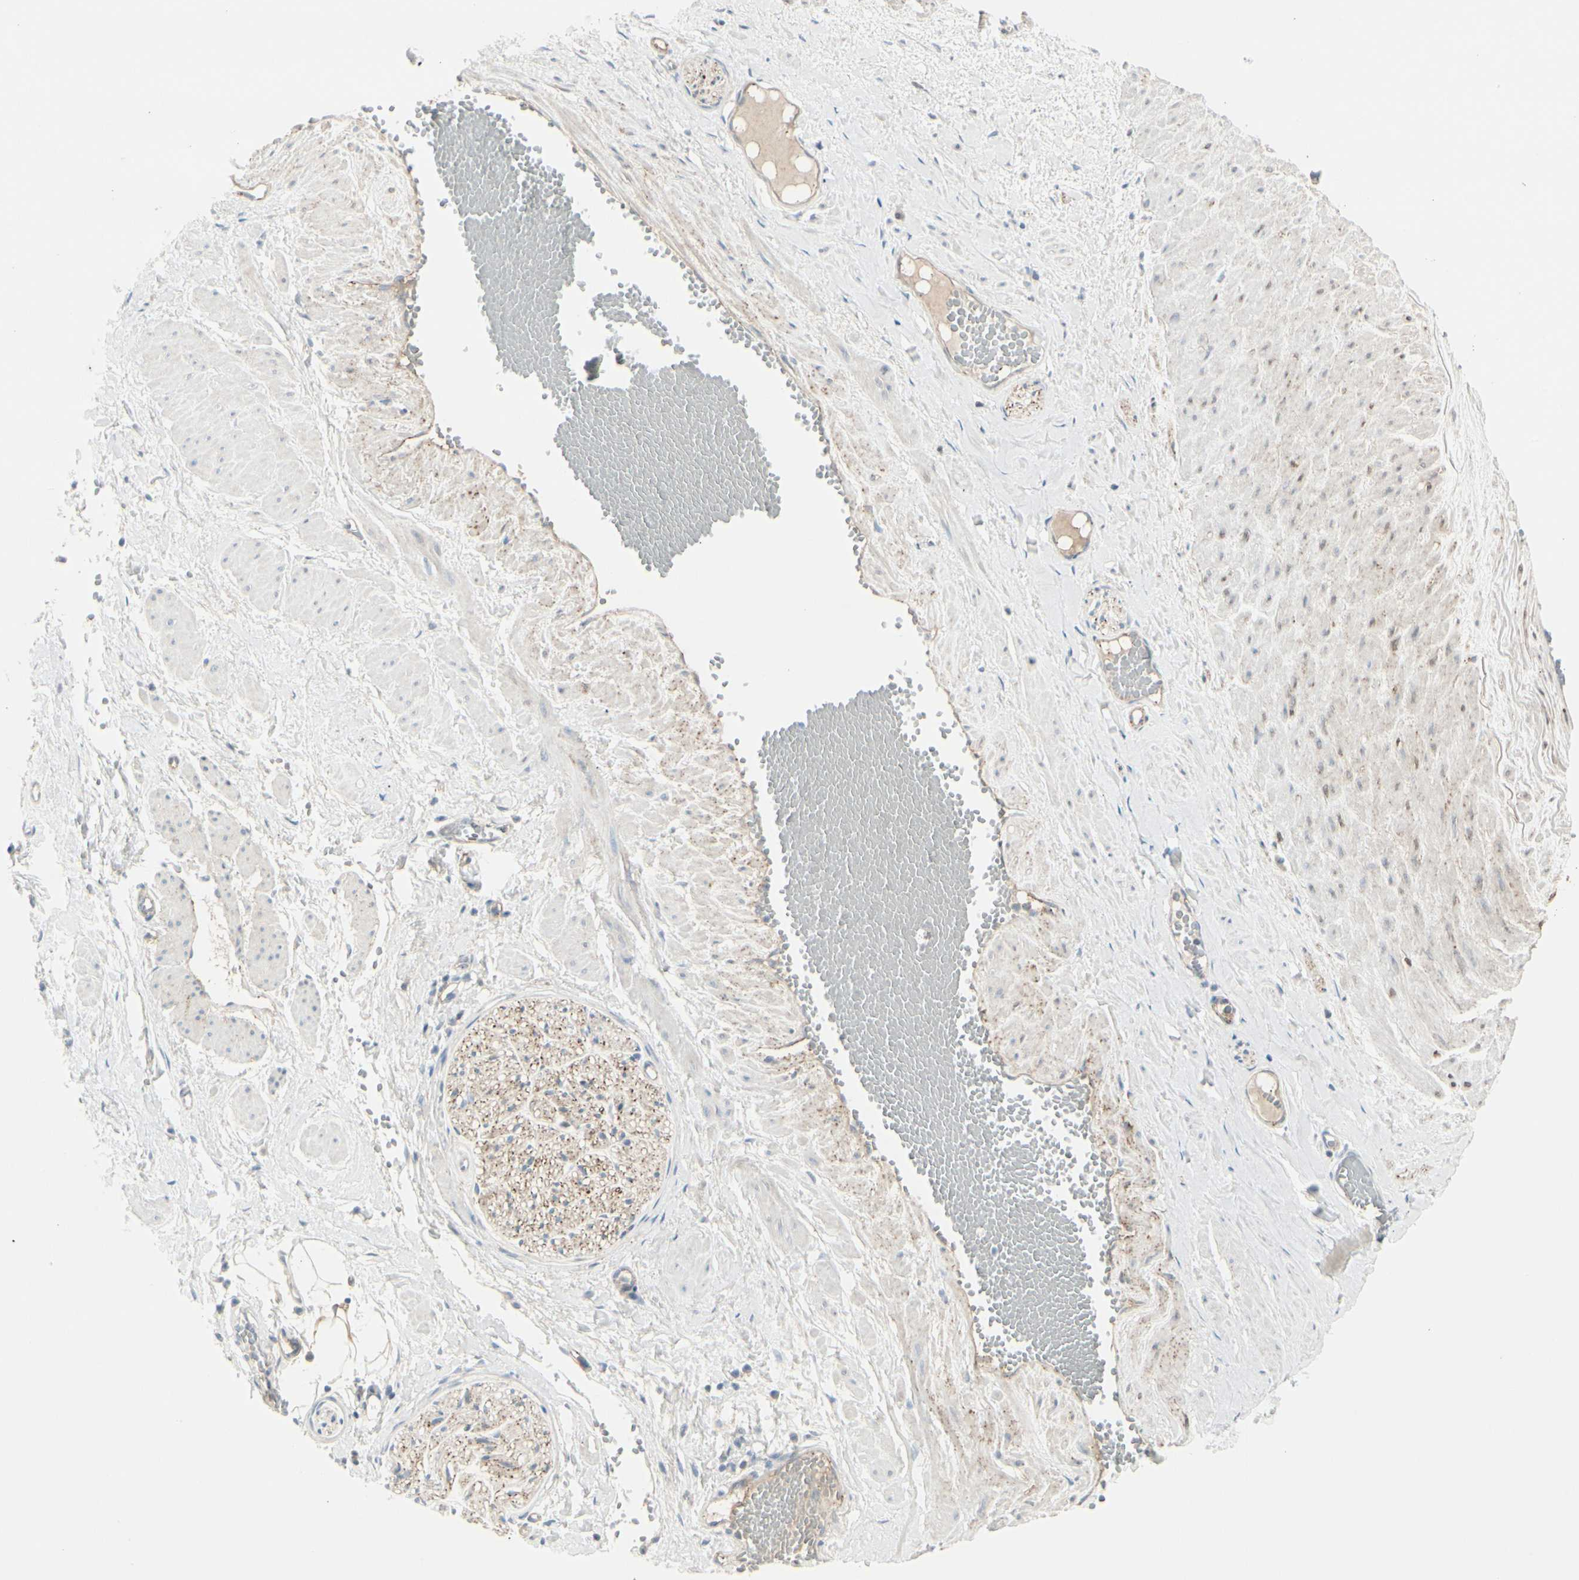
{"staining": {"intensity": "weak", "quantity": "25%-75%", "location": "cytoplasmic/membranous"}, "tissue": "adipose tissue", "cell_type": "Adipocytes", "image_type": "normal", "snomed": [{"axis": "morphology", "description": "Normal tissue, NOS"}, {"axis": "topography", "description": "Soft tissue"}, {"axis": "topography", "description": "Vascular tissue"}], "caption": "Immunohistochemistry (IHC) micrograph of benign adipose tissue: adipose tissue stained using immunohistochemistry (IHC) demonstrates low levels of weak protein expression localized specifically in the cytoplasmic/membranous of adipocytes, appearing as a cytoplasmic/membranous brown color.", "gene": "CACNA2D1", "patient": {"sex": "female", "age": 35}}